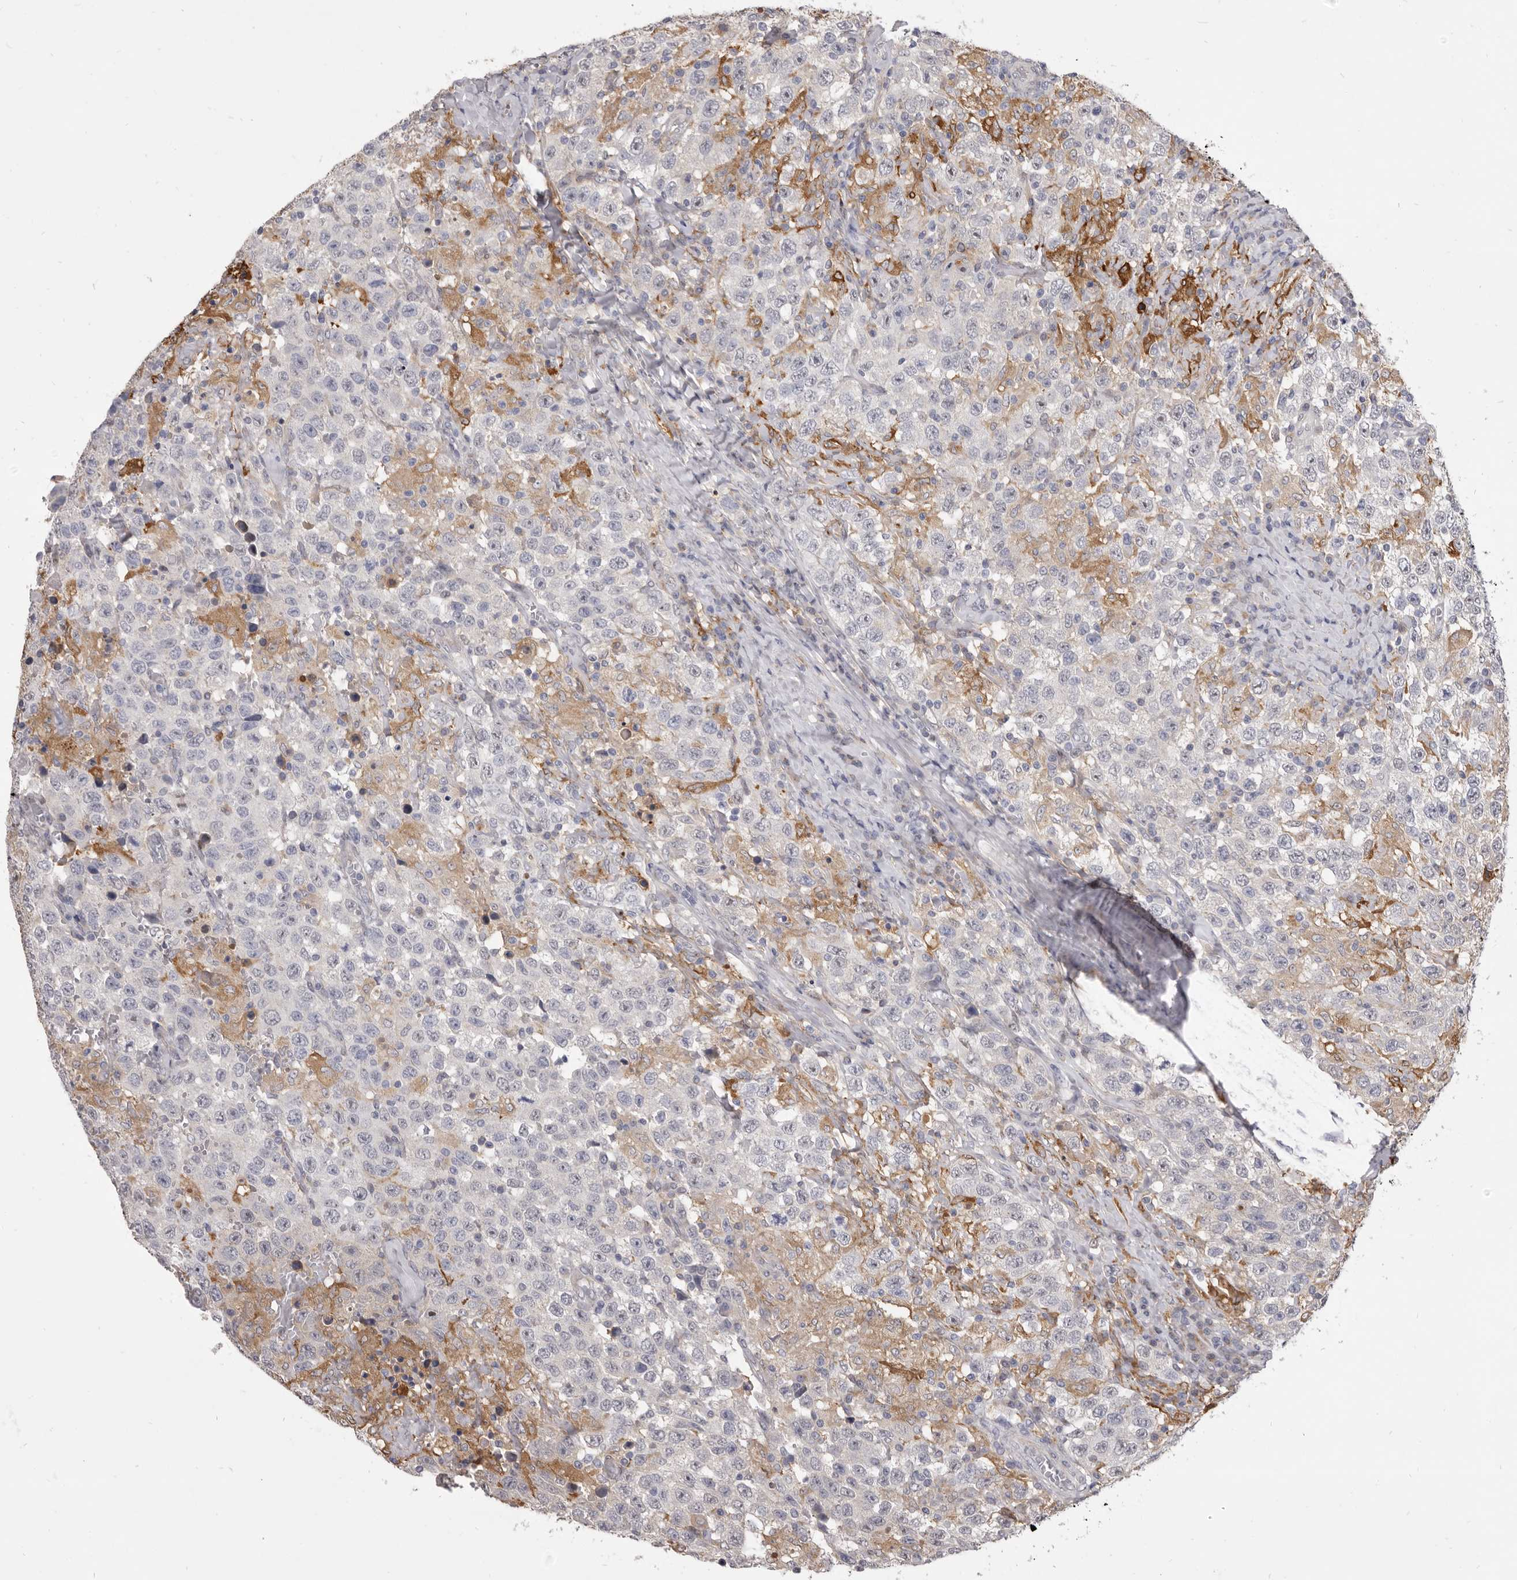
{"staining": {"intensity": "negative", "quantity": "none", "location": "none"}, "tissue": "testis cancer", "cell_type": "Tumor cells", "image_type": "cancer", "snomed": [{"axis": "morphology", "description": "Seminoma, NOS"}, {"axis": "topography", "description": "Testis"}], "caption": "A high-resolution histopathology image shows immunohistochemistry staining of seminoma (testis), which reveals no significant staining in tumor cells.", "gene": "VPS45", "patient": {"sex": "male", "age": 41}}